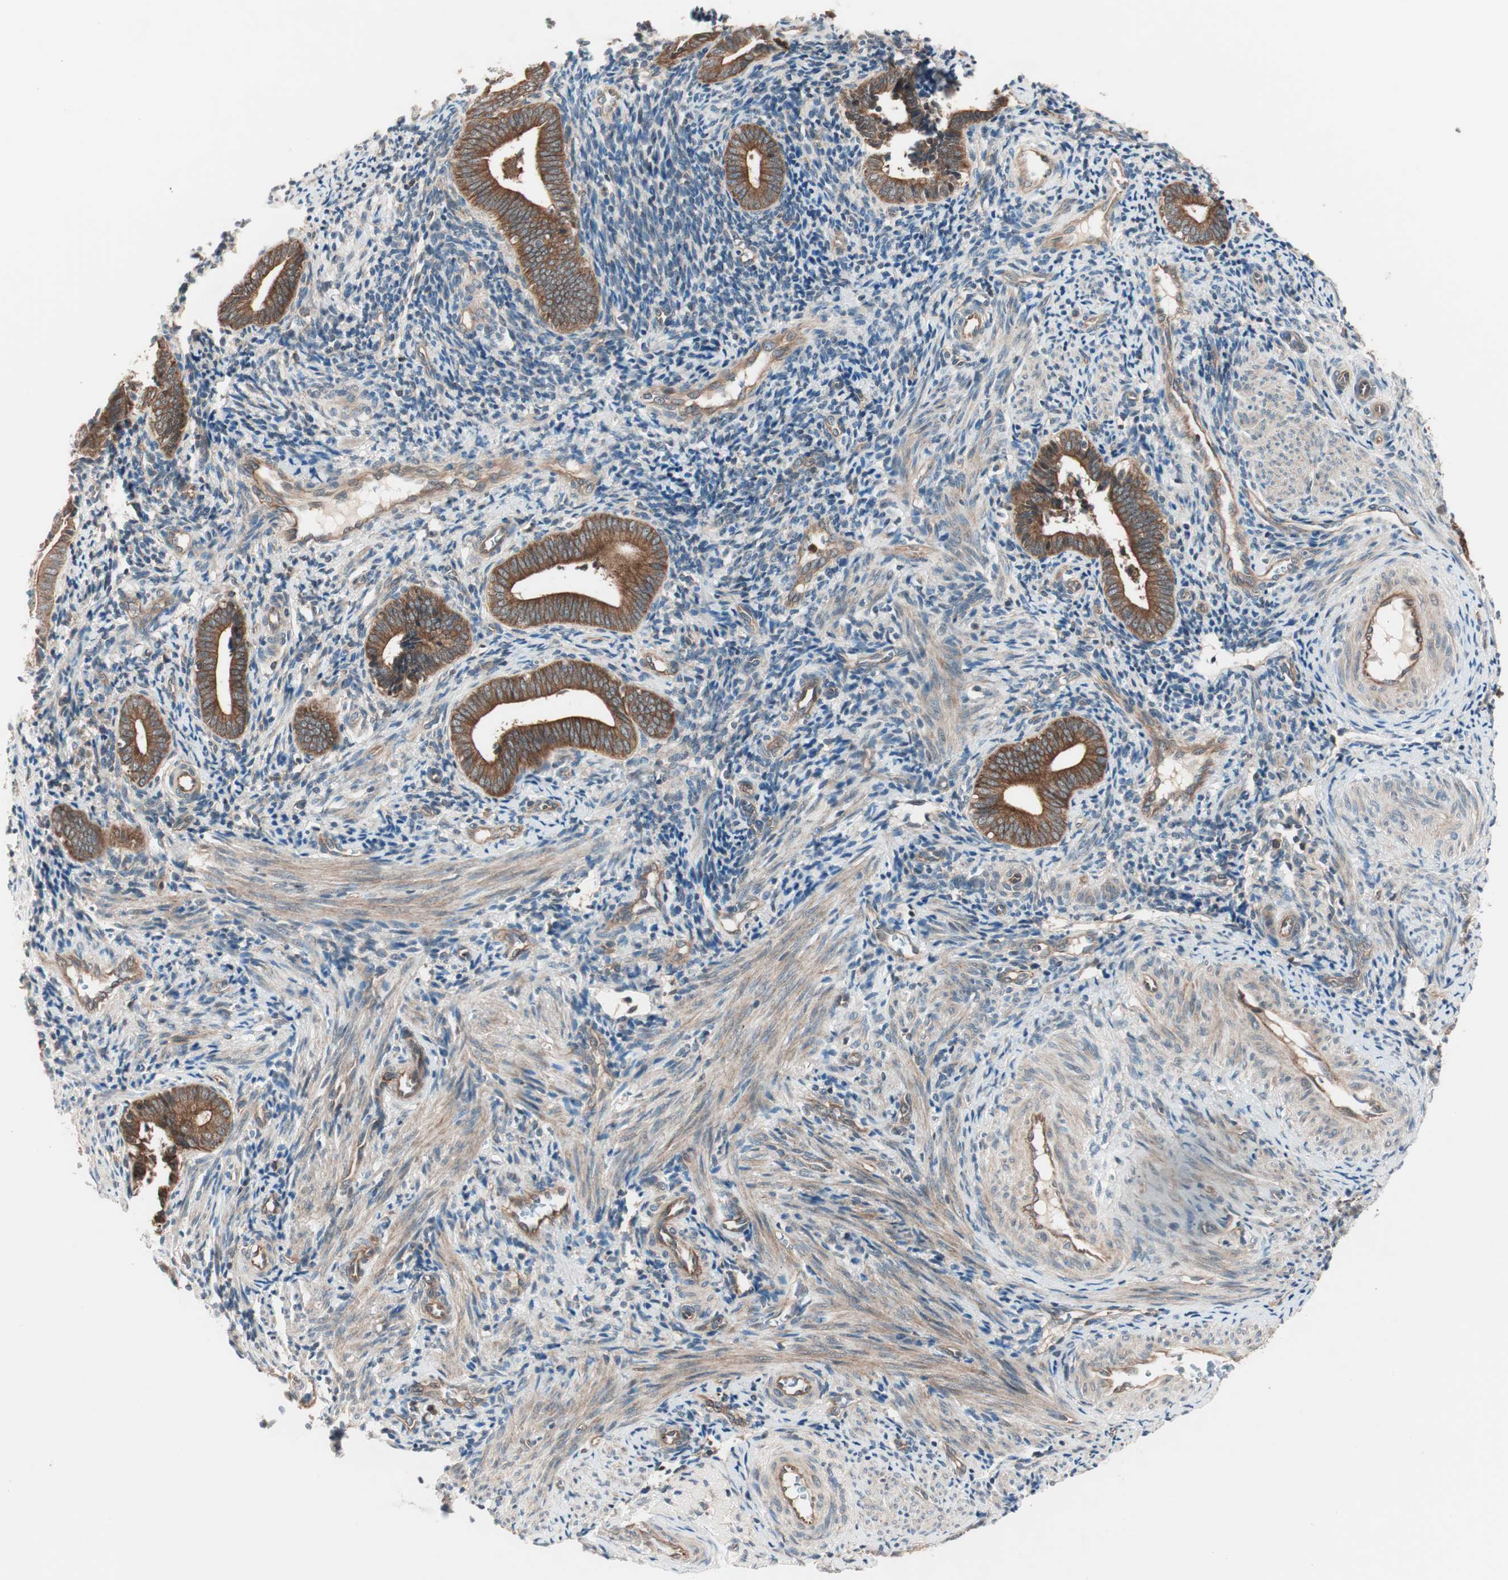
{"staining": {"intensity": "weak", "quantity": "25%-75%", "location": "cytoplasmic/membranous"}, "tissue": "endometrium", "cell_type": "Cells in endometrial stroma", "image_type": "normal", "snomed": [{"axis": "morphology", "description": "Normal tissue, NOS"}, {"axis": "topography", "description": "Uterus"}, {"axis": "topography", "description": "Endometrium"}], "caption": "Brown immunohistochemical staining in normal human endometrium demonstrates weak cytoplasmic/membranous positivity in about 25%-75% of cells in endometrial stroma. (IHC, brightfield microscopy, high magnification).", "gene": "TSG101", "patient": {"sex": "female", "age": 33}}